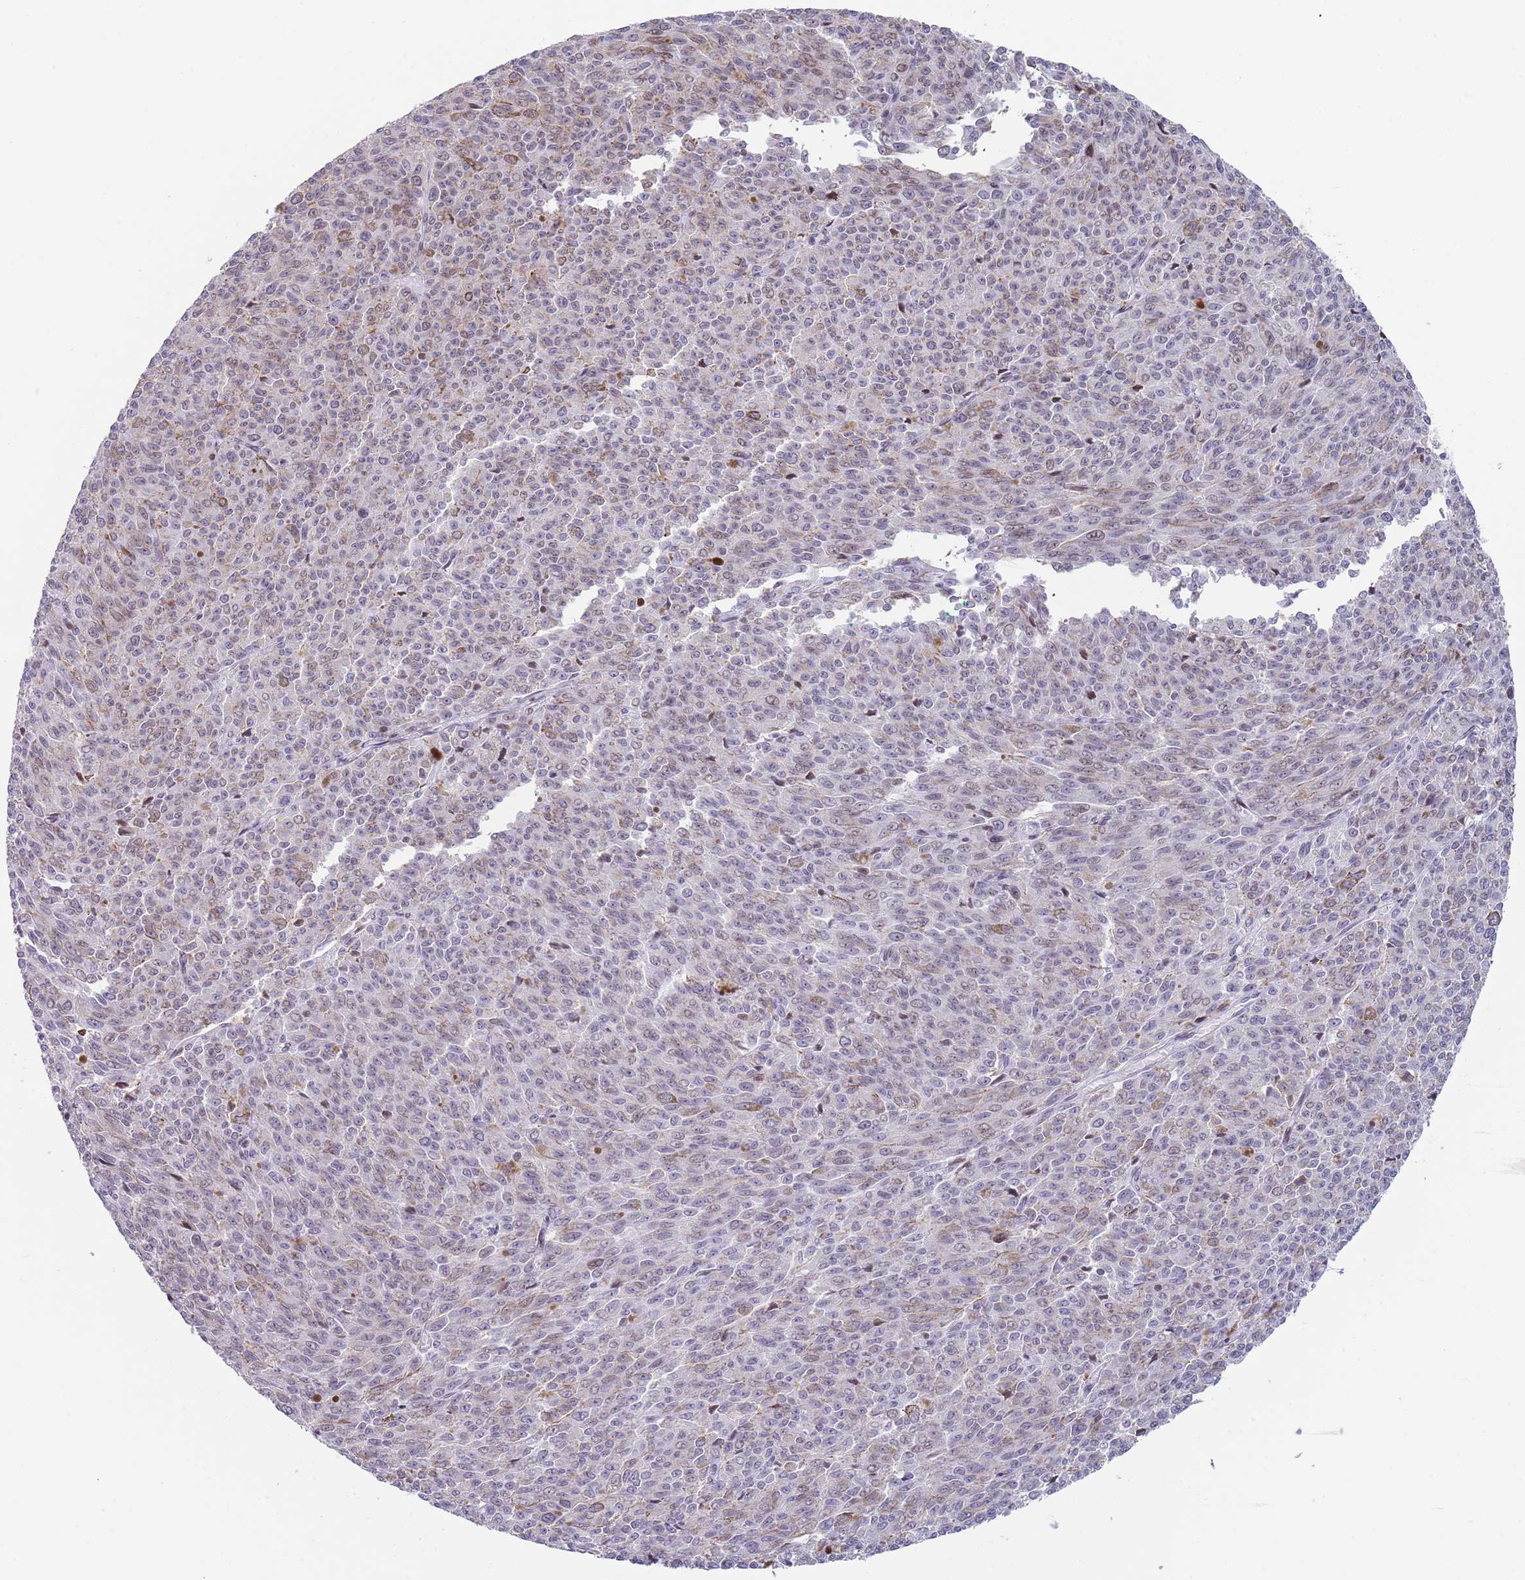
{"staining": {"intensity": "negative", "quantity": "none", "location": "none"}, "tissue": "melanoma", "cell_type": "Tumor cells", "image_type": "cancer", "snomed": [{"axis": "morphology", "description": "Malignant melanoma, NOS"}, {"axis": "topography", "description": "Skin"}], "caption": "A high-resolution histopathology image shows immunohistochemistry (IHC) staining of melanoma, which demonstrates no significant expression in tumor cells. (Brightfield microscopy of DAB immunohistochemistry (IHC) at high magnification).", "gene": "HDAC8", "patient": {"sex": "female", "age": 52}}